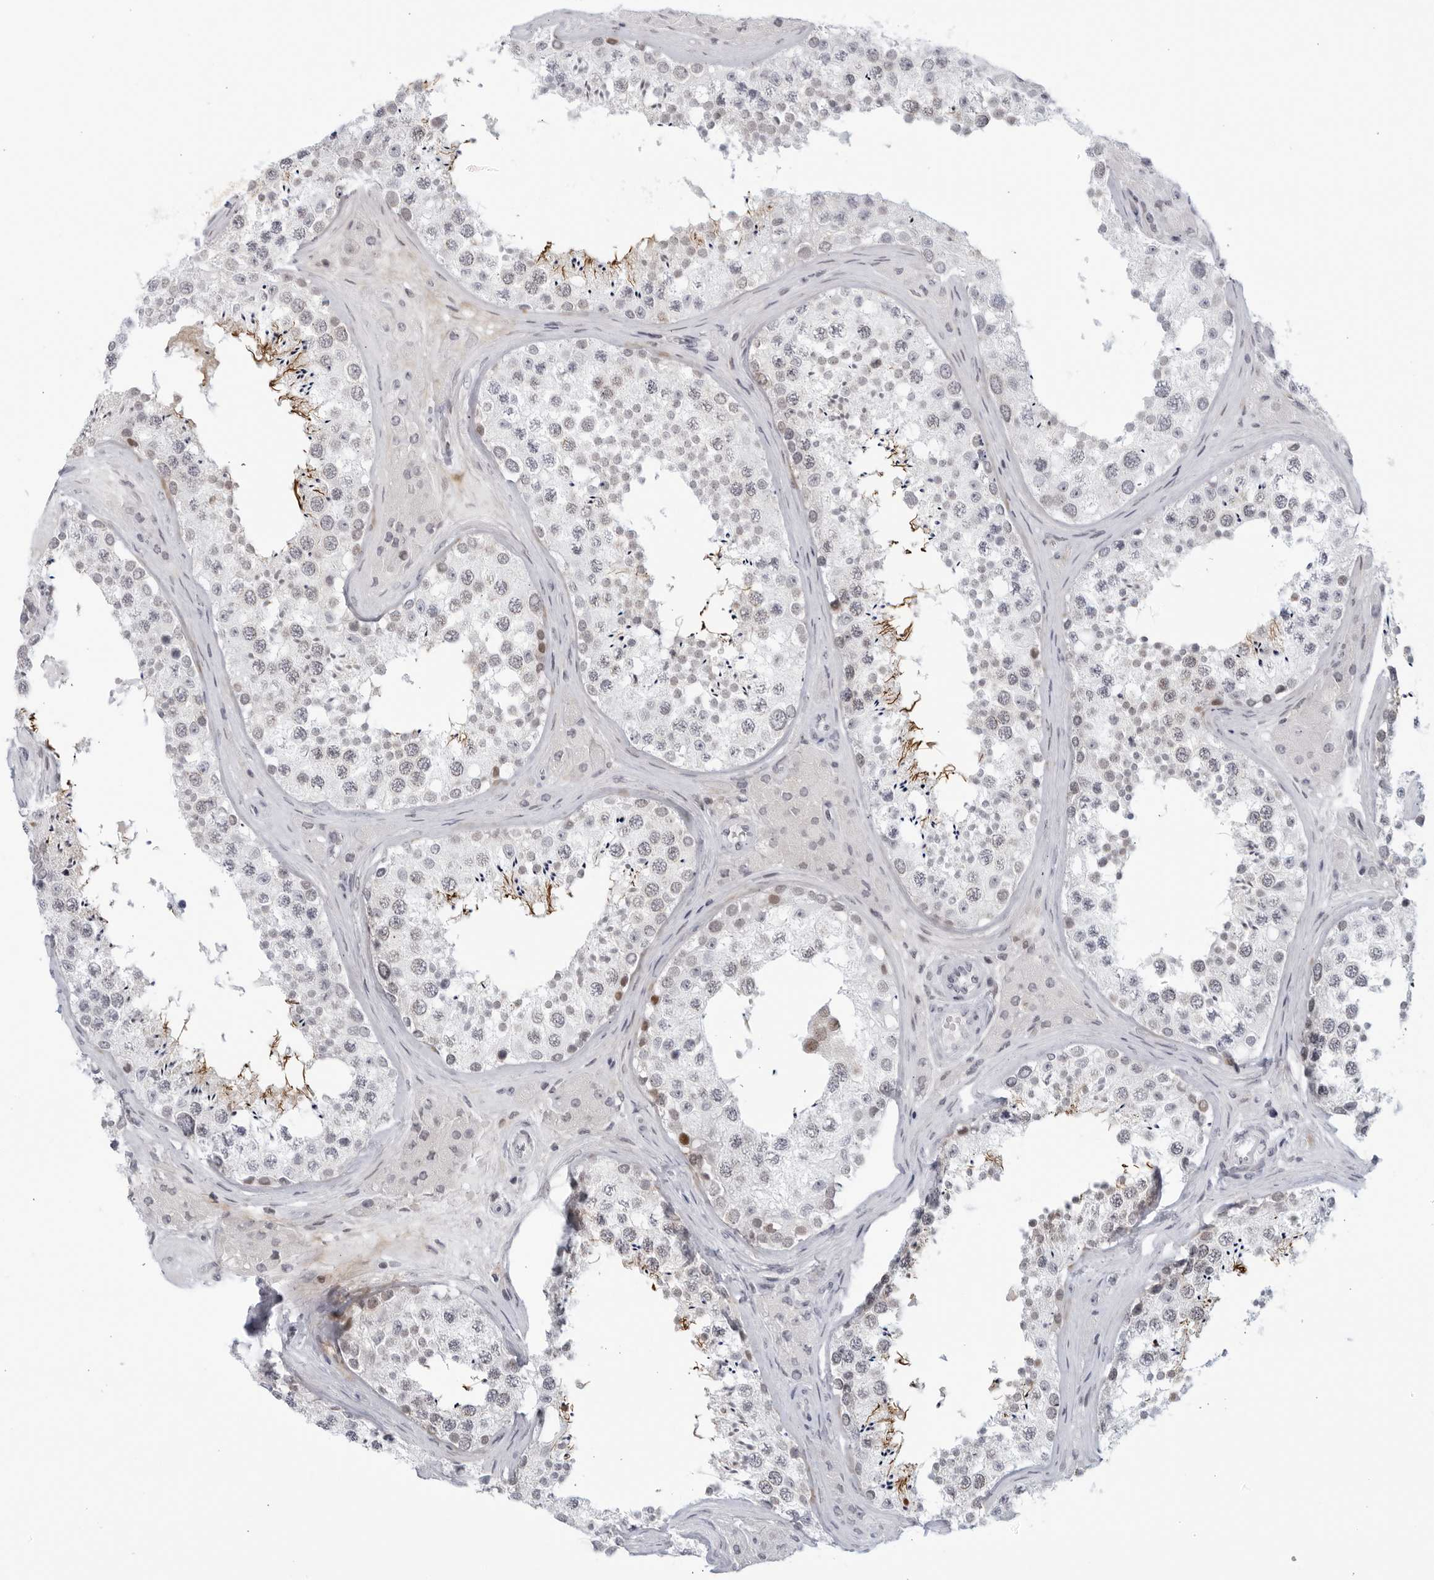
{"staining": {"intensity": "moderate", "quantity": "<25%", "location": "cytoplasmic/membranous,nuclear"}, "tissue": "testis", "cell_type": "Cells in seminiferous ducts", "image_type": "normal", "snomed": [{"axis": "morphology", "description": "Normal tissue, NOS"}, {"axis": "topography", "description": "Testis"}], "caption": "Benign testis demonstrates moderate cytoplasmic/membranous,nuclear expression in approximately <25% of cells in seminiferous ducts (DAB IHC with brightfield microscopy, high magnification)..", "gene": "WDTC1", "patient": {"sex": "male", "age": 46}}